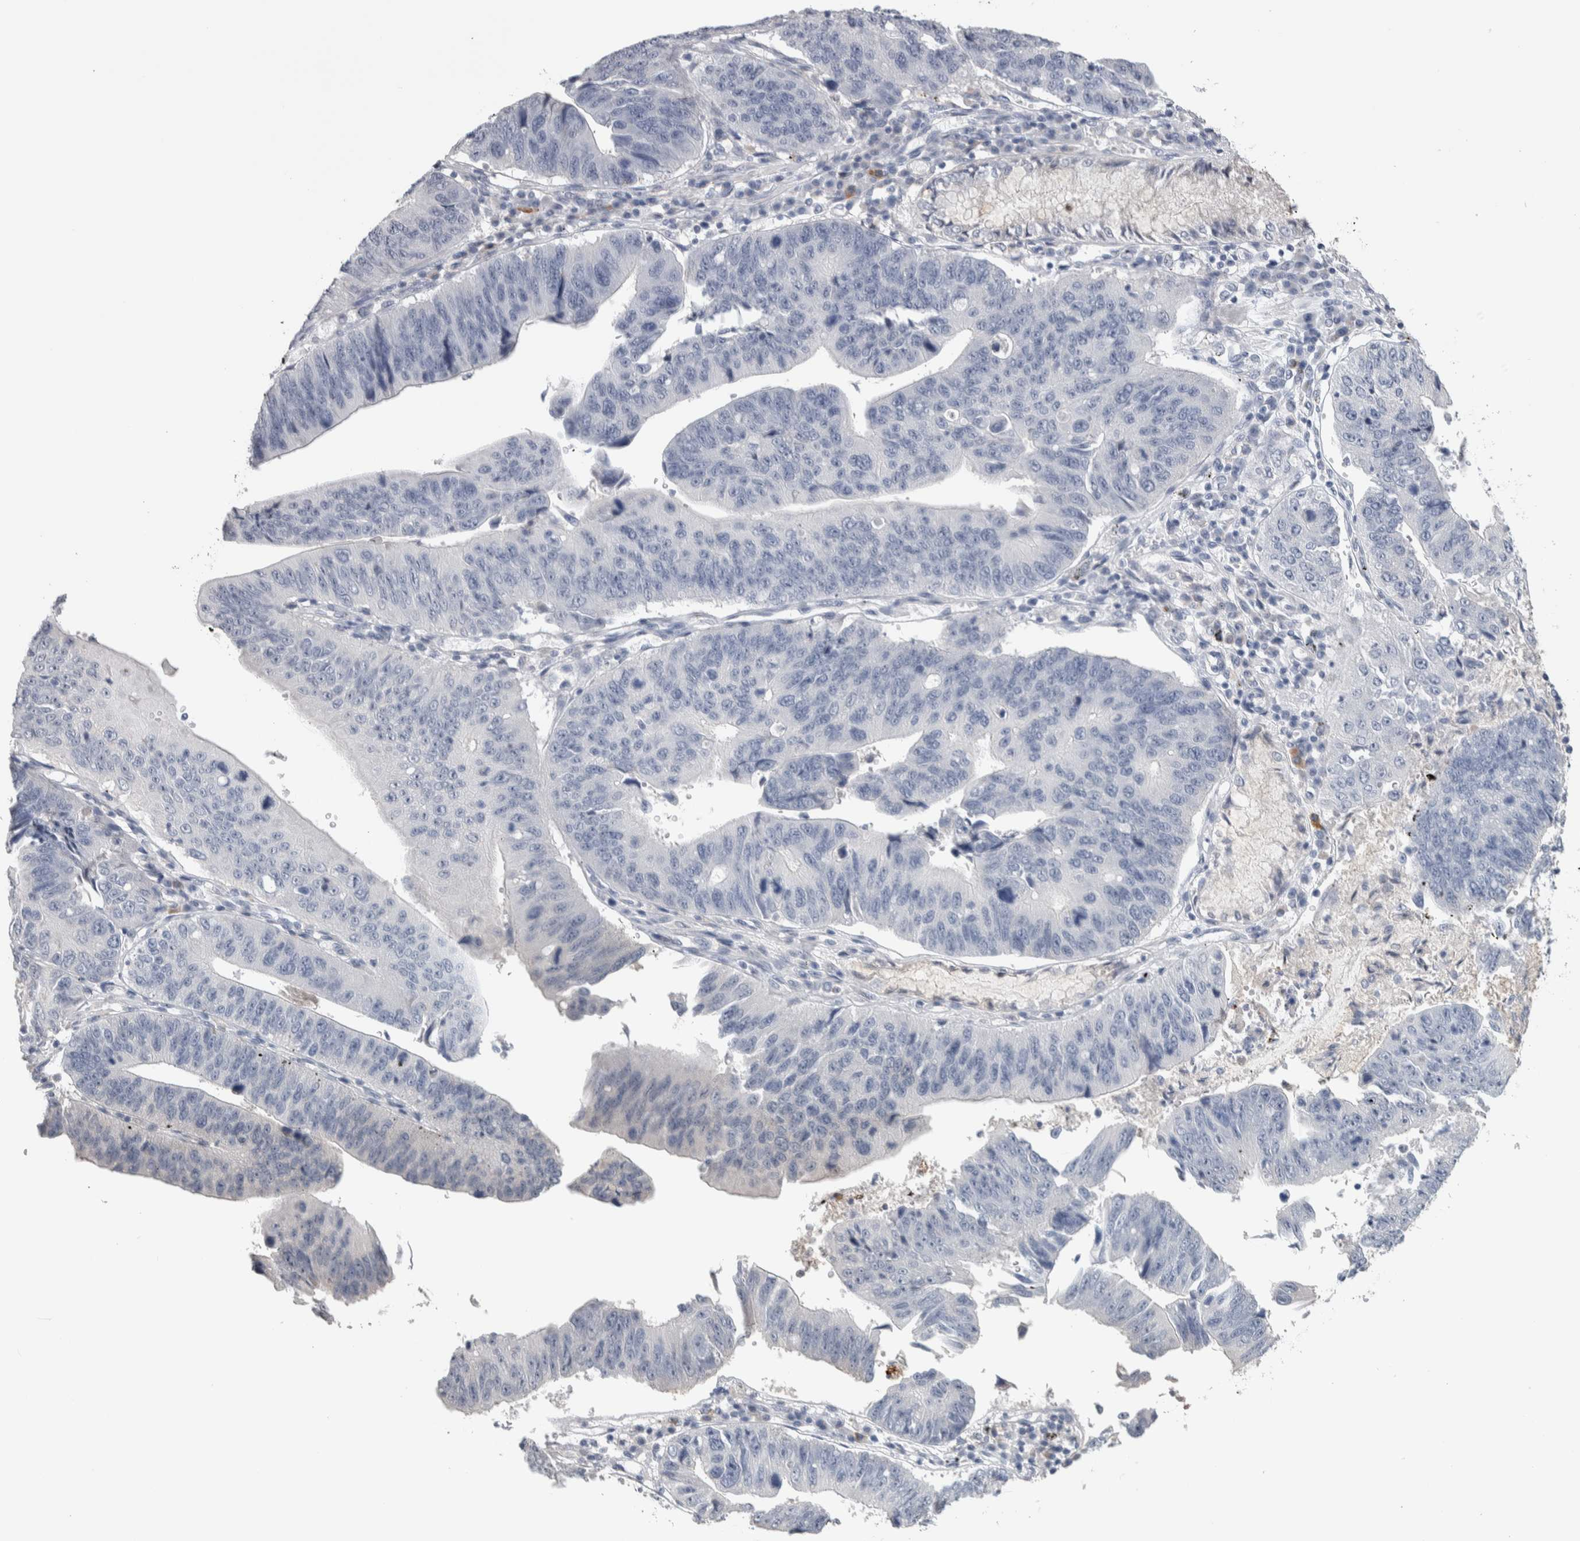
{"staining": {"intensity": "negative", "quantity": "none", "location": "none"}, "tissue": "stomach cancer", "cell_type": "Tumor cells", "image_type": "cancer", "snomed": [{"axis": "morphology", "description": "Adenocarcinoma, NOS"}, {"axis": "topography", "description": "Stomach"}], "caption": "This micrograph is of stomach cancer stained with IHC to label a protein in brown with the nuclei are counter-stained blue. There is no expression in tumor cells. (Brightfield microscopy of DAB immunohistochemistry (IHC) at high magnification).", "gene": "TMEM102", "patient": {"sex": "male", "age": 59}}